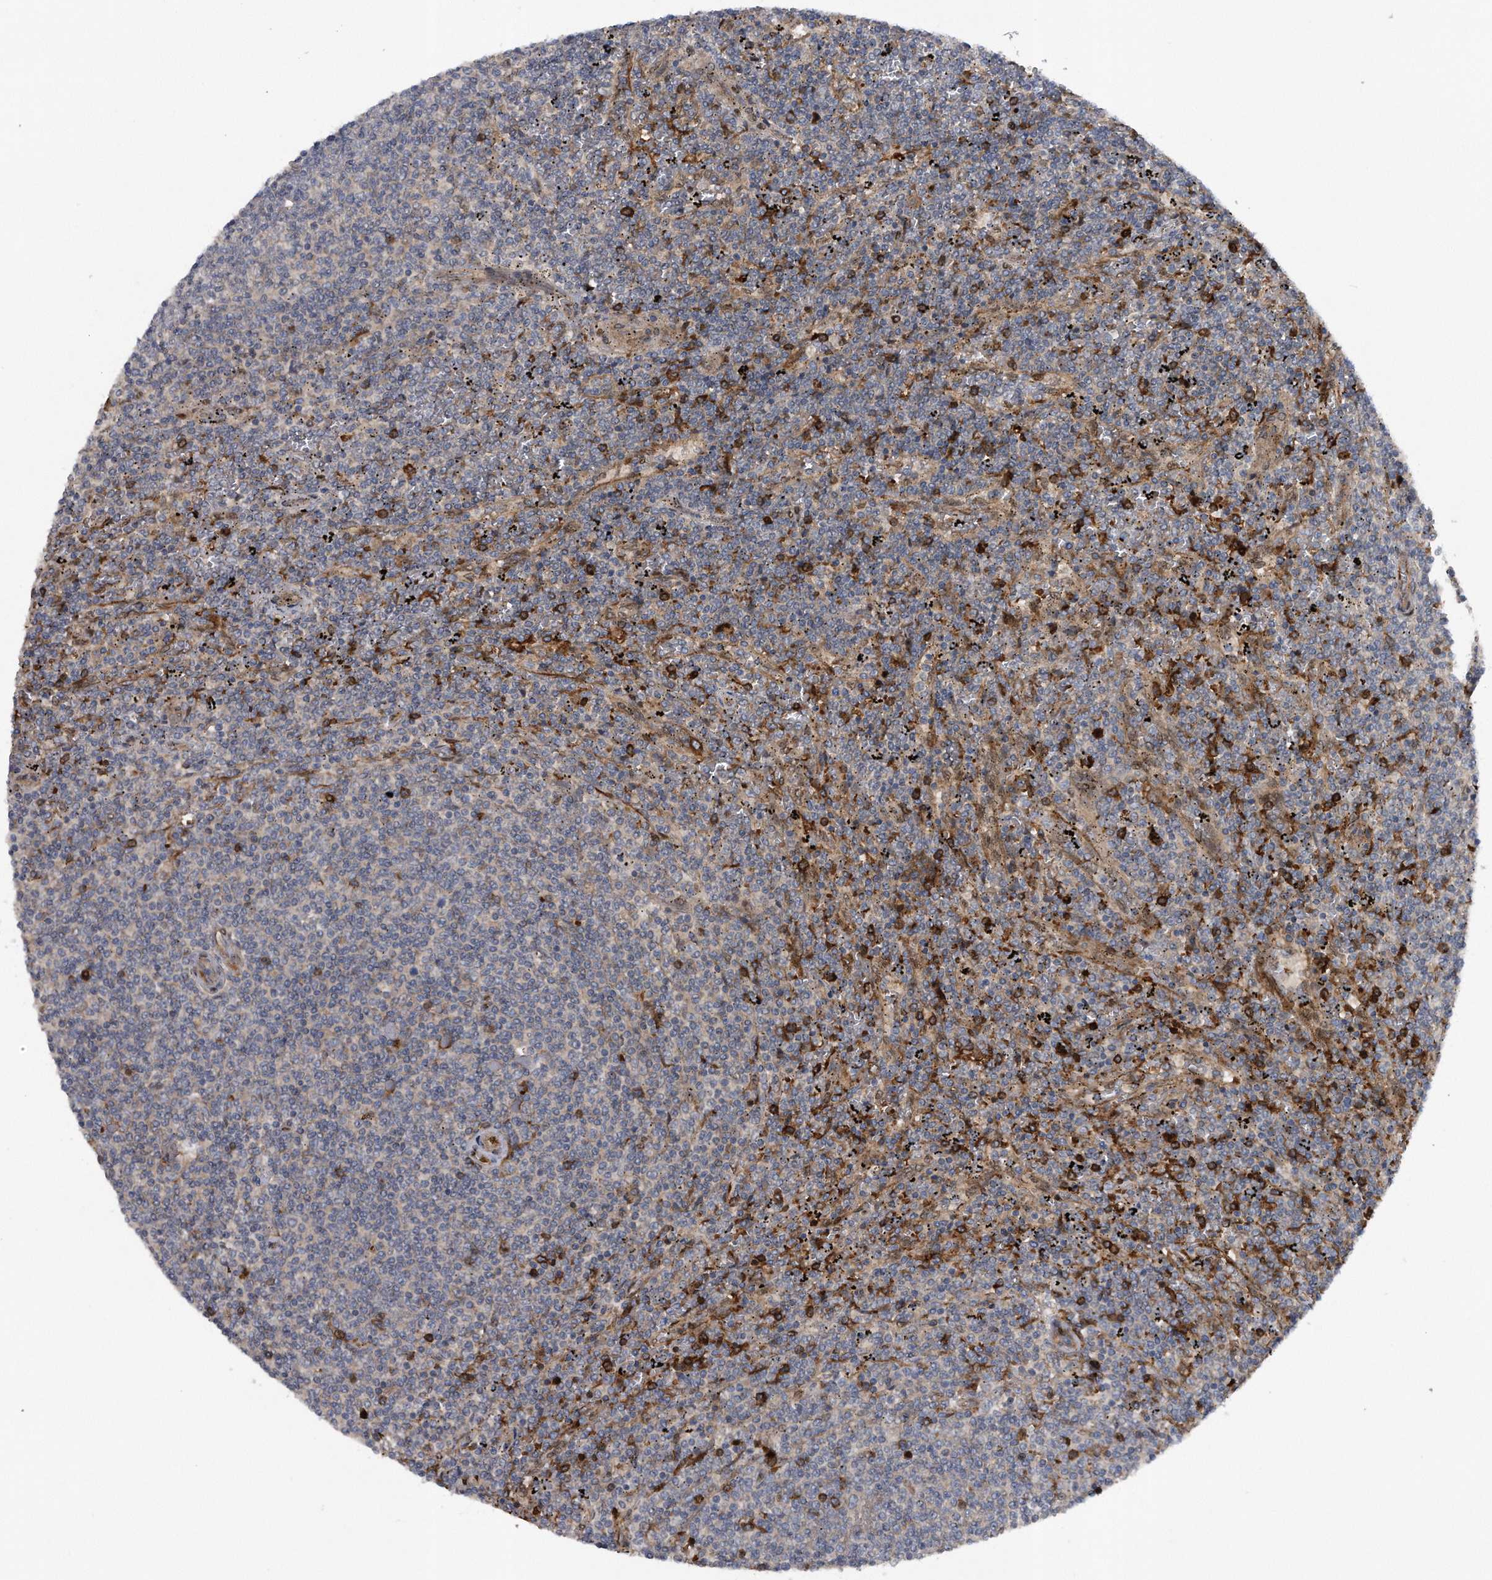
{"staining": {"intensity": "negative", "quantity": "none", "location": "none"}, "tissue": "lymphoma", "cell_type": "Tumor cells", "image_type": "cancer", "snomed": [{"axis": "morphology", "description": "Malignant lymphoma, non-Hodgkin's type, Low grade"}, {"axis": "topography", "description": "Spleen"}], "caption": "DAB immunohistochemical staining of lymphoma displays no significant positivity in tumor cells. (DAB (3,3'-diaminobenzidine) immunohistochemistry visualized using brightfield microscopy, high magnification).", "gene": "ZNF79", "patient": {"sex": "female", "age": 50}}